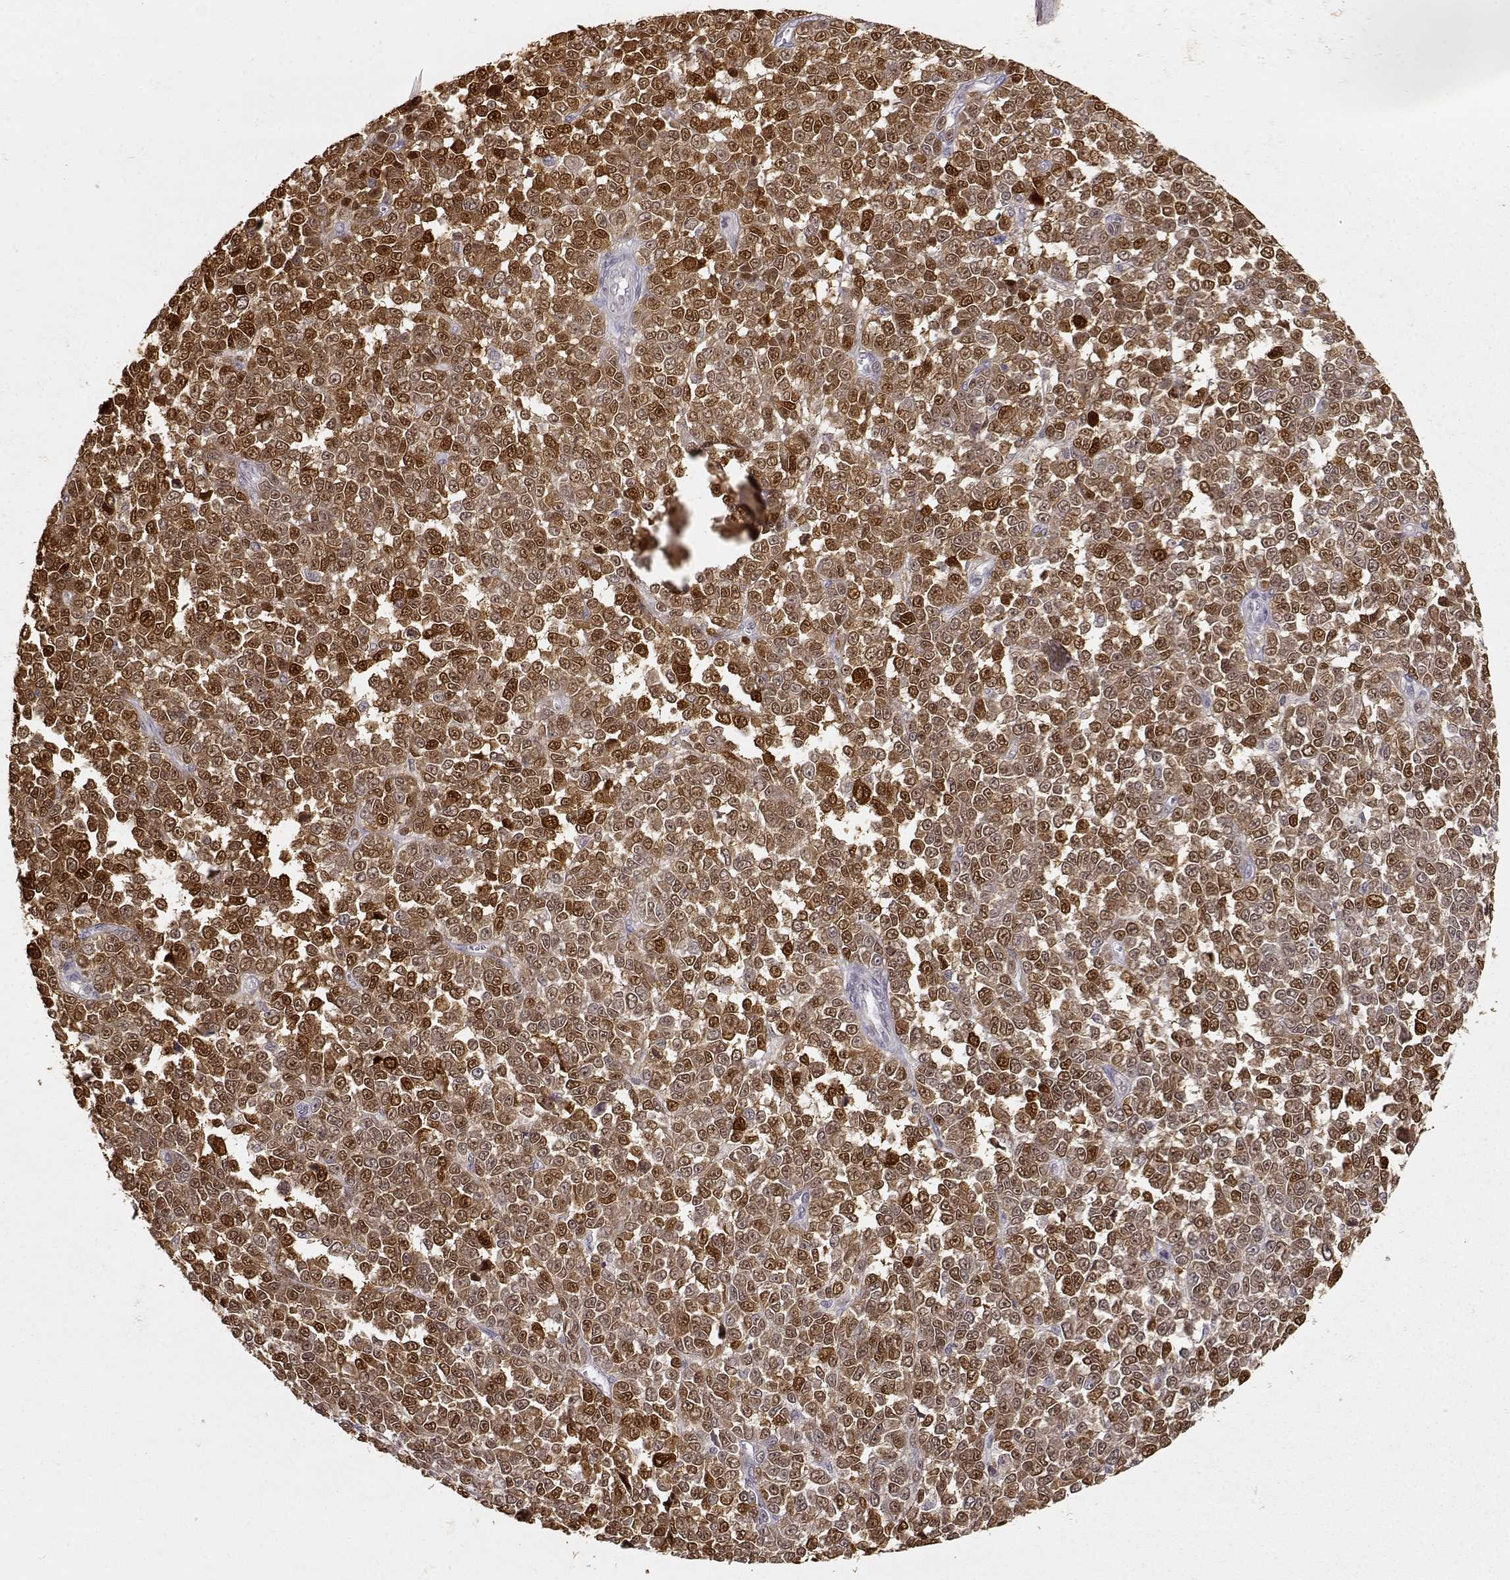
{"staining": {"intensity": "strong", "quantity": ">75%", "location": "cytoplasmic/membranous,nuclear"}, "tissue": "melanoma", "cell_type": "Tumor cells", "image_type": "cancer", "snomed": [{"axis": "morphology", "description": "Malignant melanoma, NOS"}, {"axis": "topography", "description": "Skin"}], "caption": "An image showing strong cytoplasmic/membranous and nuclear staining in approximately >75% of tumor cells in malignant melanoma, as visualized by brown immunohistochemical staining.", "gene": "S100B", "patient": {"sex": "female", "age": 95}}